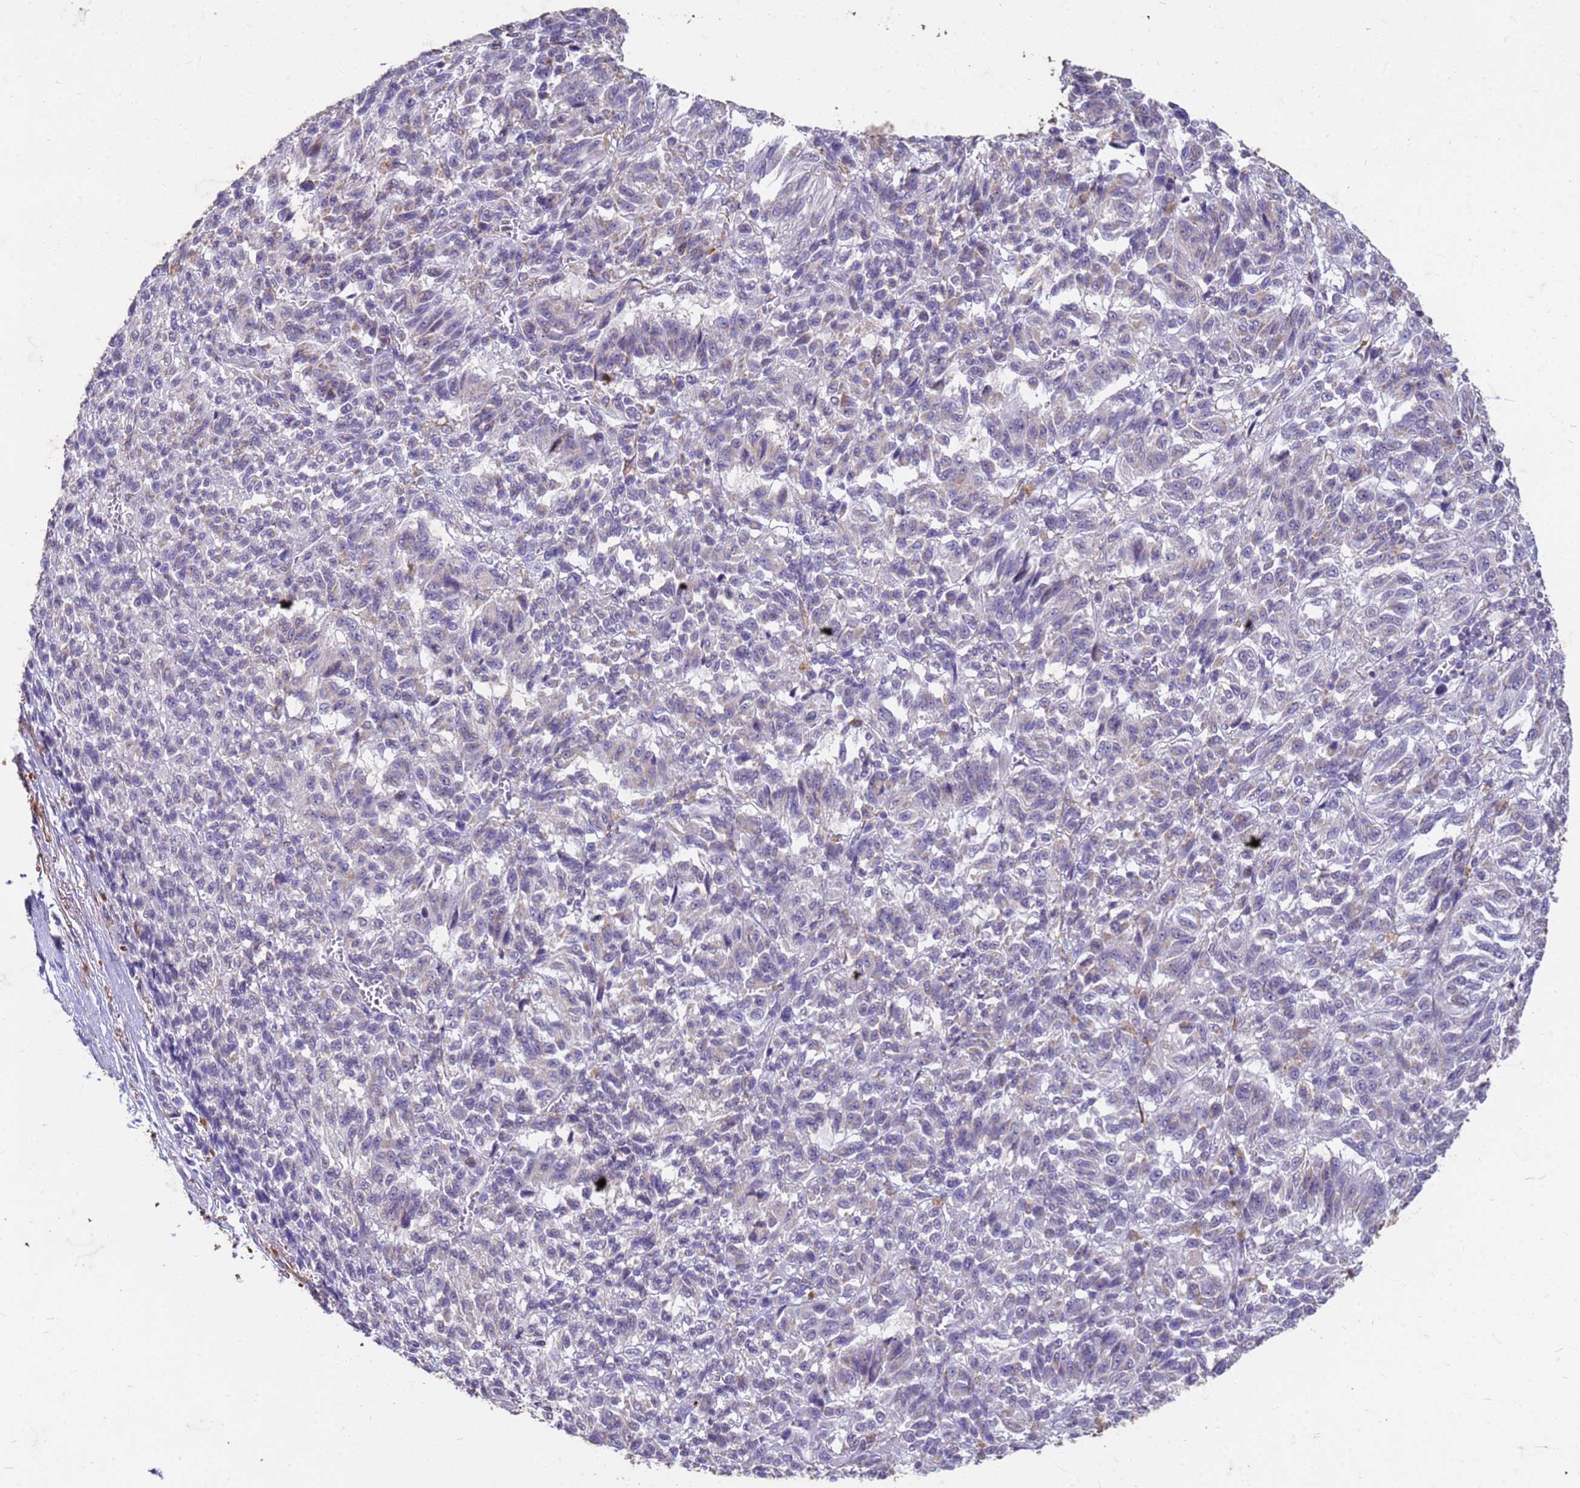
{"staining": {"intensity": "negative", "quantity": "none", "location": "none"}, "tissue": "melanoma", "cell_type": "Tumor cells", "image_type": "cancer", "snomed": [{"axis": "morphology", "description": "Malignant melanoma, Metastatic site"}, {"axis": "topography", "description": "Lung"}], "caption": "Melanoma was stained to show a protein in brown. There is no significant positivity in tumor cells. (DAB immunohistochemistry, high magnification).", "gene": "SLC25A15", "patient": {"sex": "male", "age": 64}}